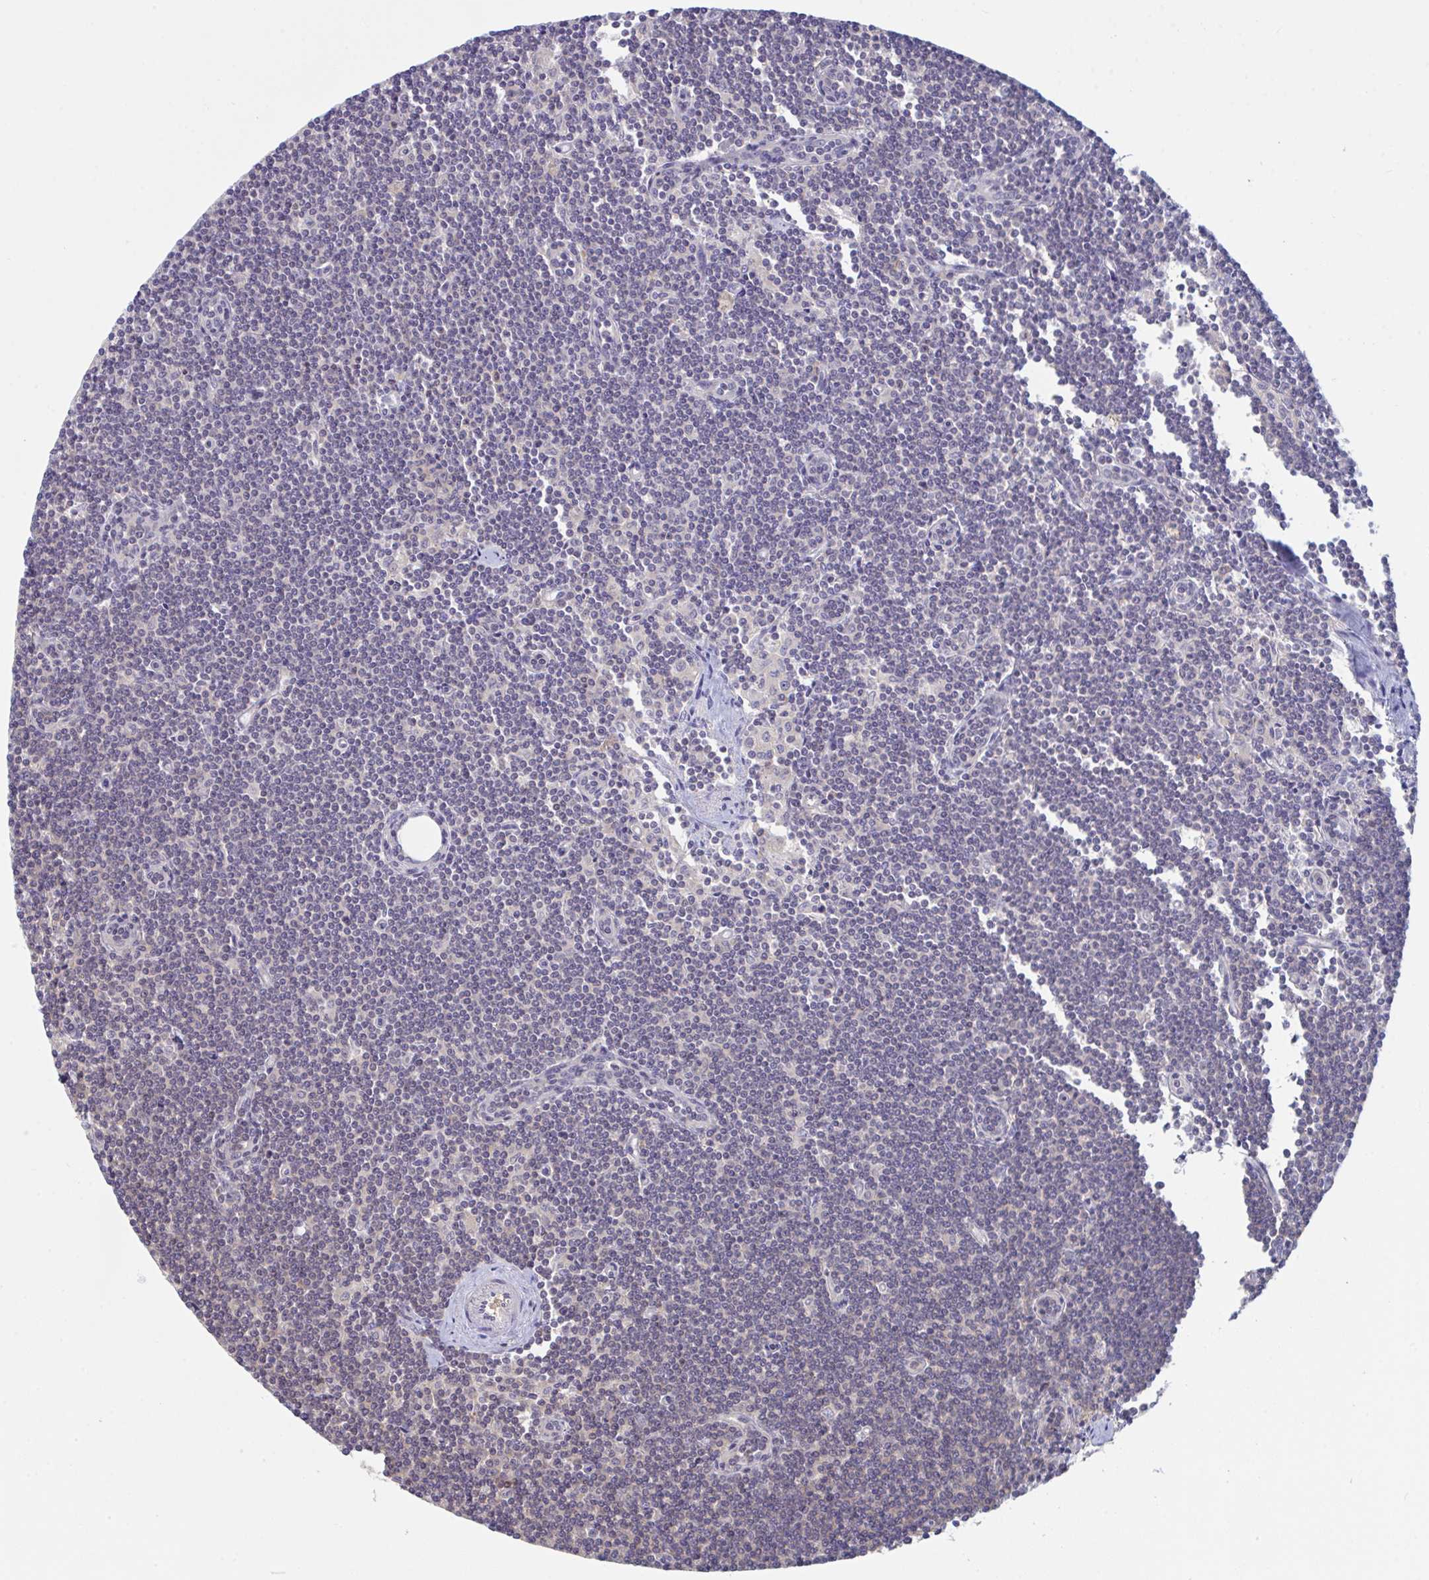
{"staining": {"intensity": "negative", "quantity": "none", "location": "none"}, "tissue": "lymphoma", "cell_type": "Tumor cells", "image_type": "cancer", "snomed": [{"axis": "morphology", "description": "Malignant lymphoma, non-Hodgkin's type, Low grade"}, {"axis": "topography", "description": "Lymph node"}], "caption": "IHC image of neoplastic tissue: lymphoma stained with DAB (3,3'-diaminobenzidine) shows no significant protein positivity in tumor cells.", "gene": "TTC9C", "patient": {"sex": "female", "age": 73}}